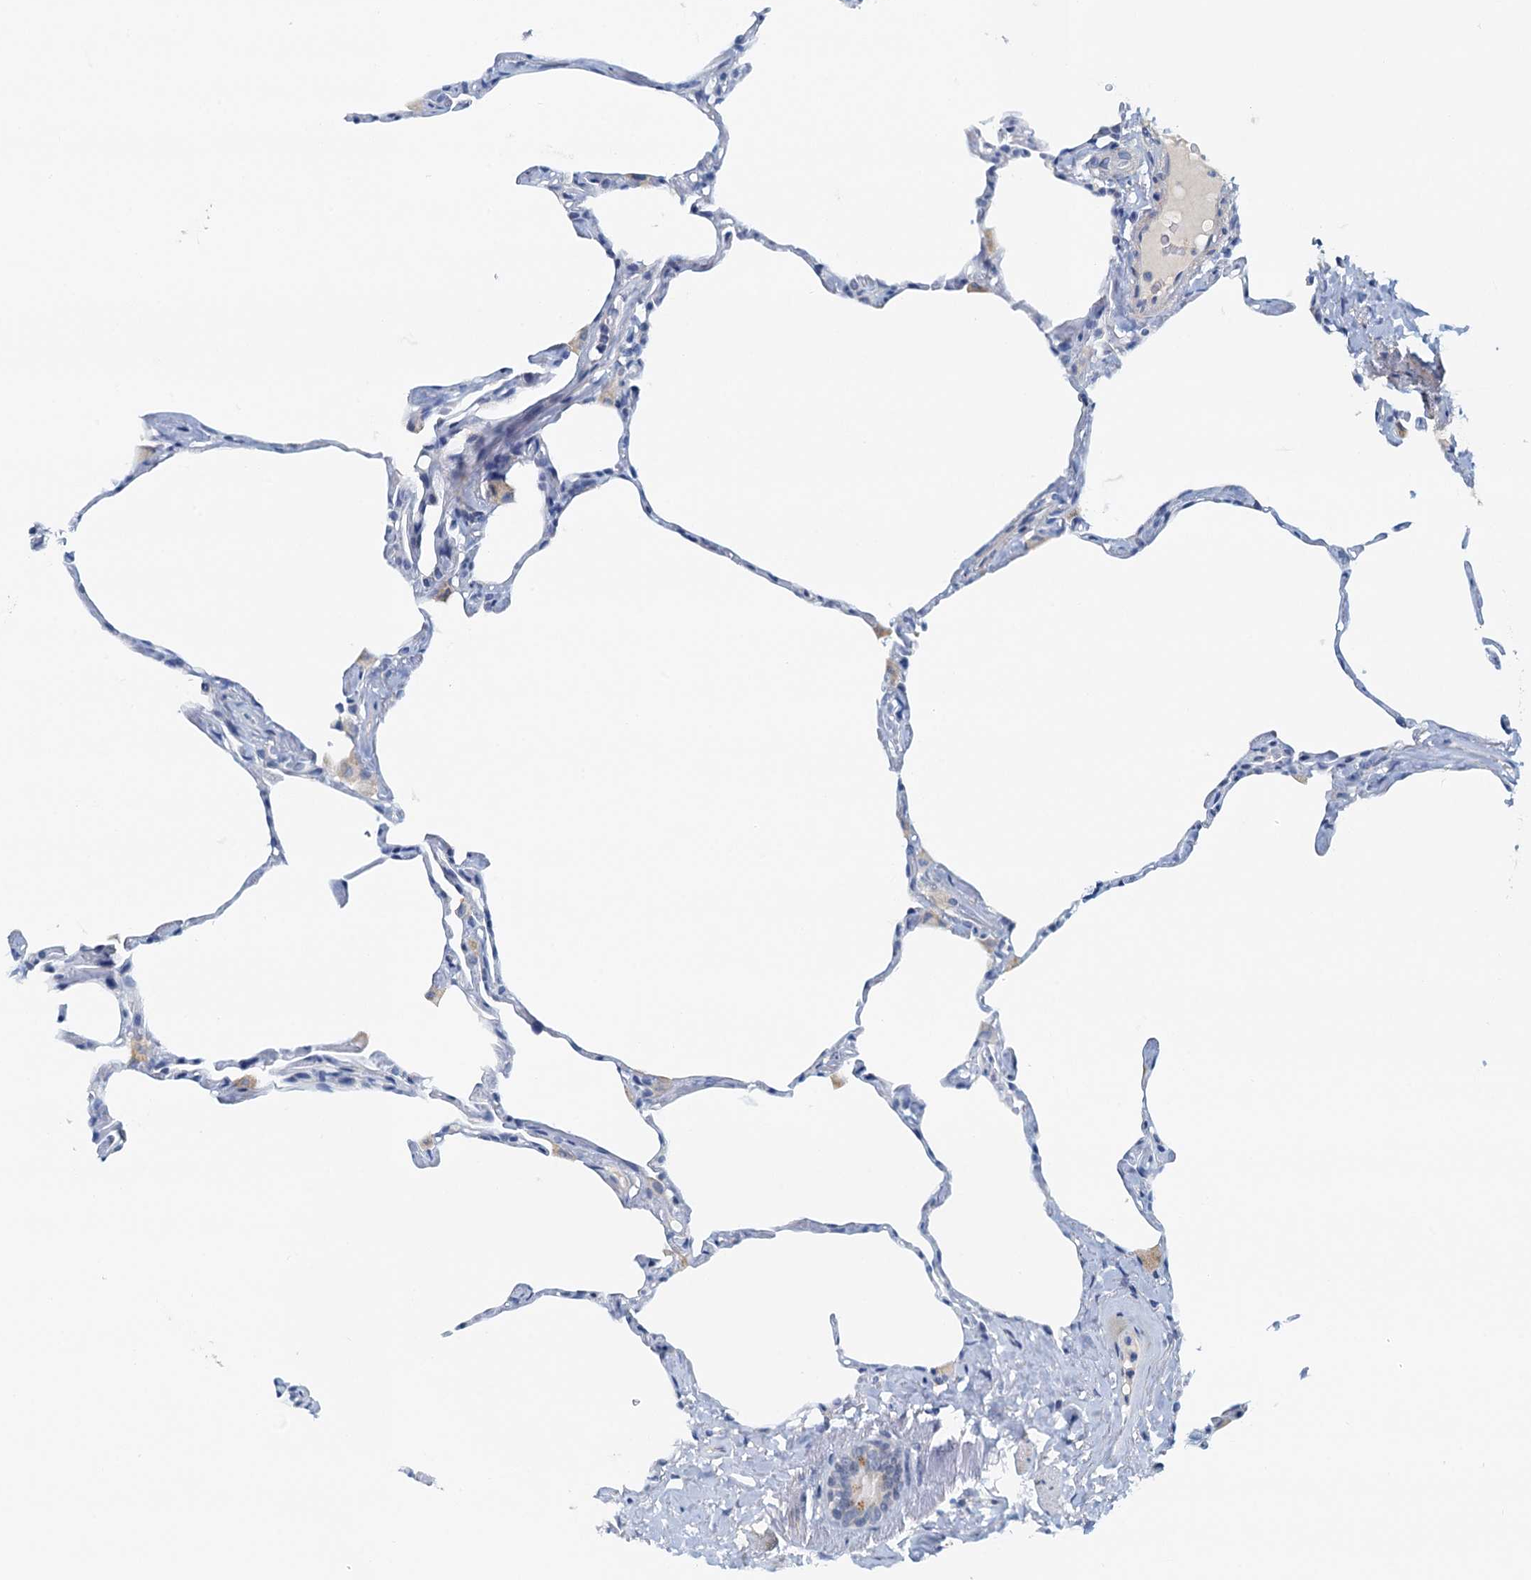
{"staining": {"intensity": "negative", "quantity": "none", "location": "none"}, "tissue": "lung", "cell_type": "Alveolar cells", "image_type": "normal", "snomed": [{"axis": "morphology", "description": "Normal tissue, NOS"}, {"axis": "topography", "description": "Lung"}], "caption": "Lung stained for a protein using immunohistochemistry (IHC) demonstrates no staining alveolar cells.", "gene": "DTD1", "patient": {"sex": "male", "age": 65}}